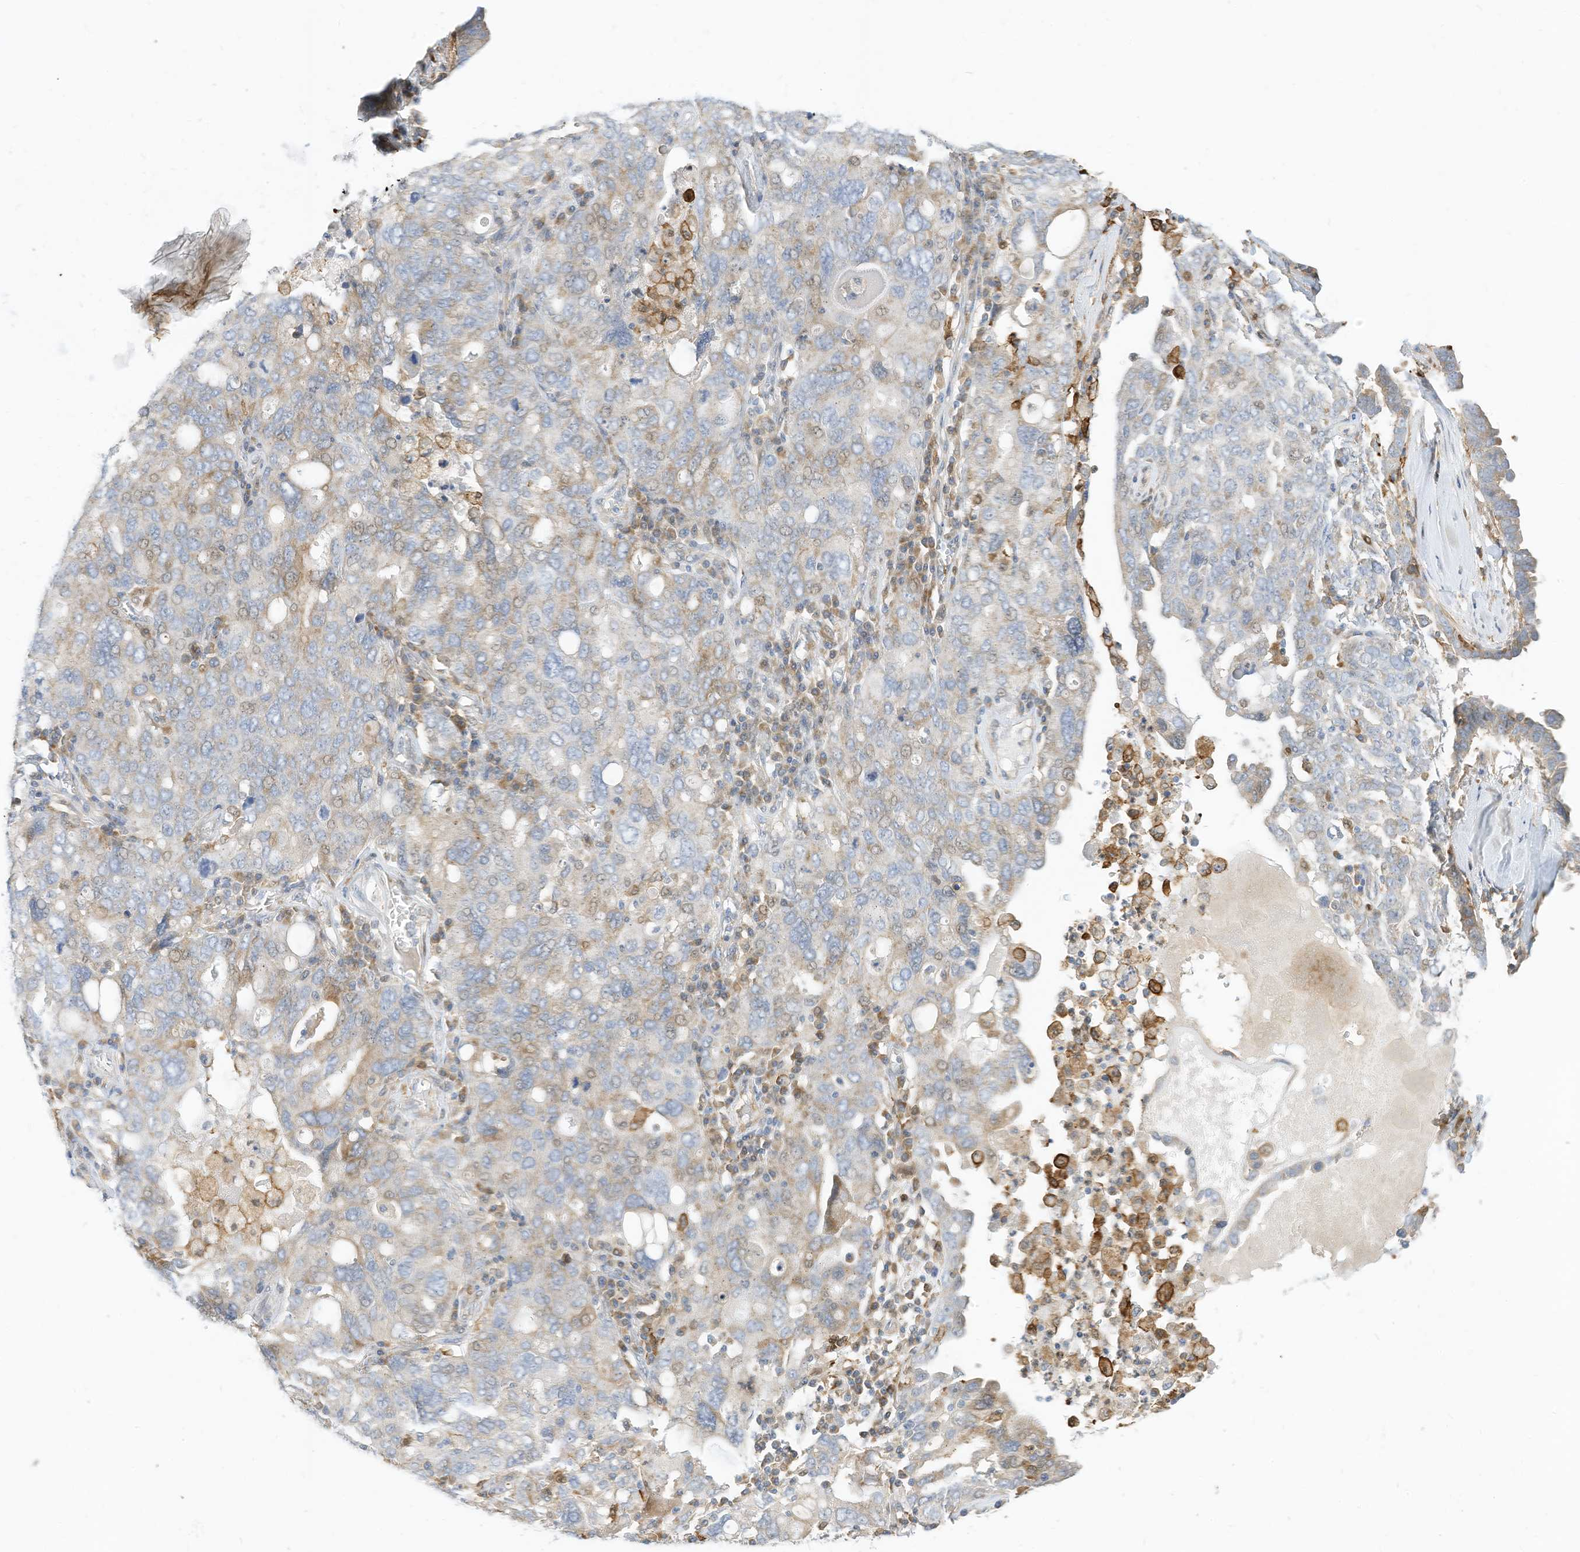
{"staining": {"intensity": "weak", "quantity": "<25%", "location": "cytoplasmic/membranous"}, "tissue": "ovarian cancer", "cell_type": "Tumor cells", "image_type": "cancer", "snomed": [{"axis": "morphology", "description": "Carcinoma, endometroid"}, {"axis": "topography", "description": "Ovary"}], "caption": "A histopathology image of human ovarian cancer is negative for staining in tumor cells. The staining was performed using DAB (3,3'-diaminobenzidine) to visualize the protein expression in brown, while the nuclei were stained in blue with hematoxylin (Magnification: 20x).", "gene": "ATP13A1", "patient": {"sex": "female", "age": 62}}